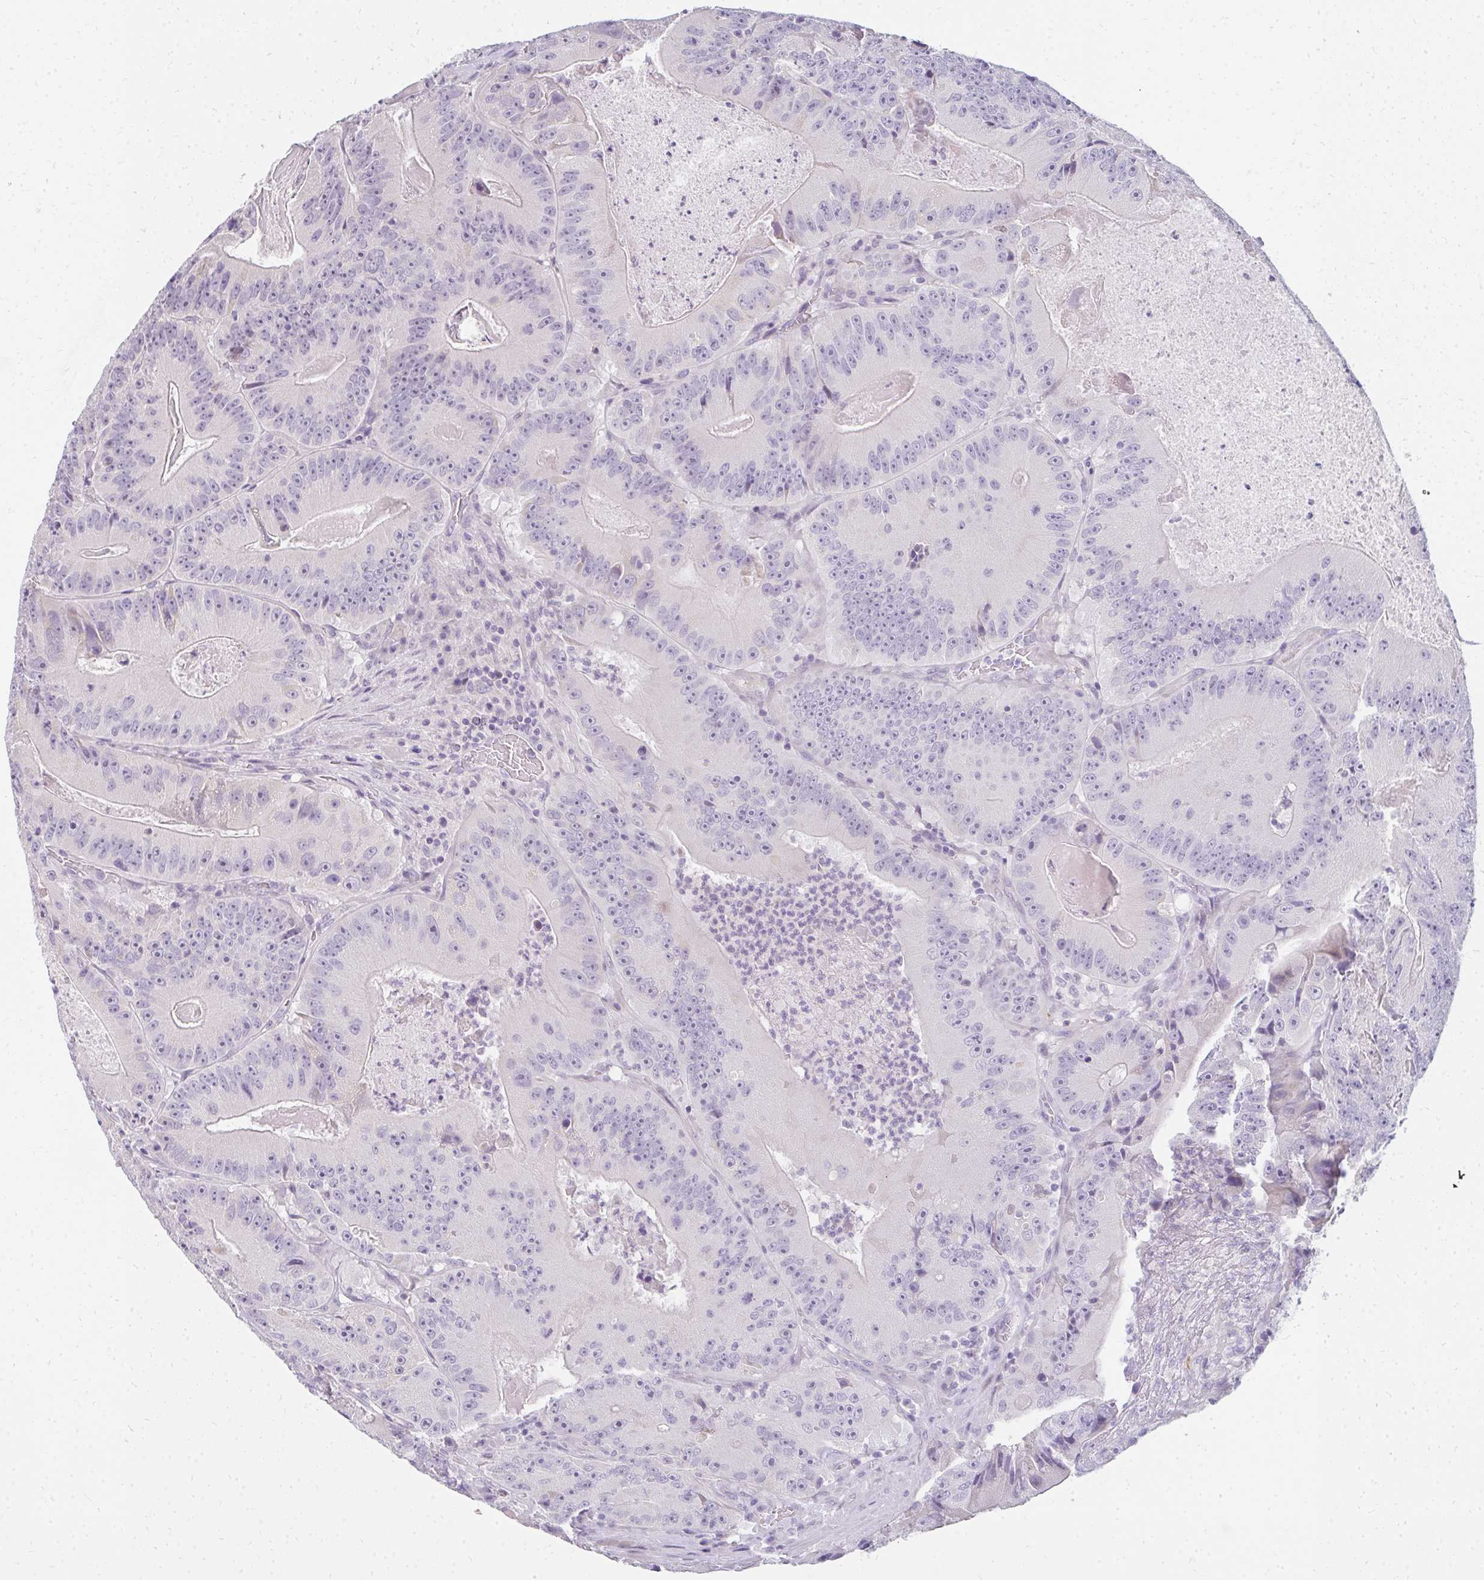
{"staining": {"intensity": "negative", "quantity": "none", "location": "none"}, "tissue": "colorectal cancer", "cell_type": "Tumor cells", "image_type": "cancer", "snomed": [{"axis": "morphology", "description": "Adenocarcinoma, NOS"}, {"axis": "topography", "description": "Colon"}], "caption": "This histopathology image is of colorectal cancer stained with IHC to label a protein in brown with the nuclei are counter-stained blue. There is no positivity in tumor cells.", "gene": "PPP1R3G", "patient": {"sex": "female", "age": 86}}